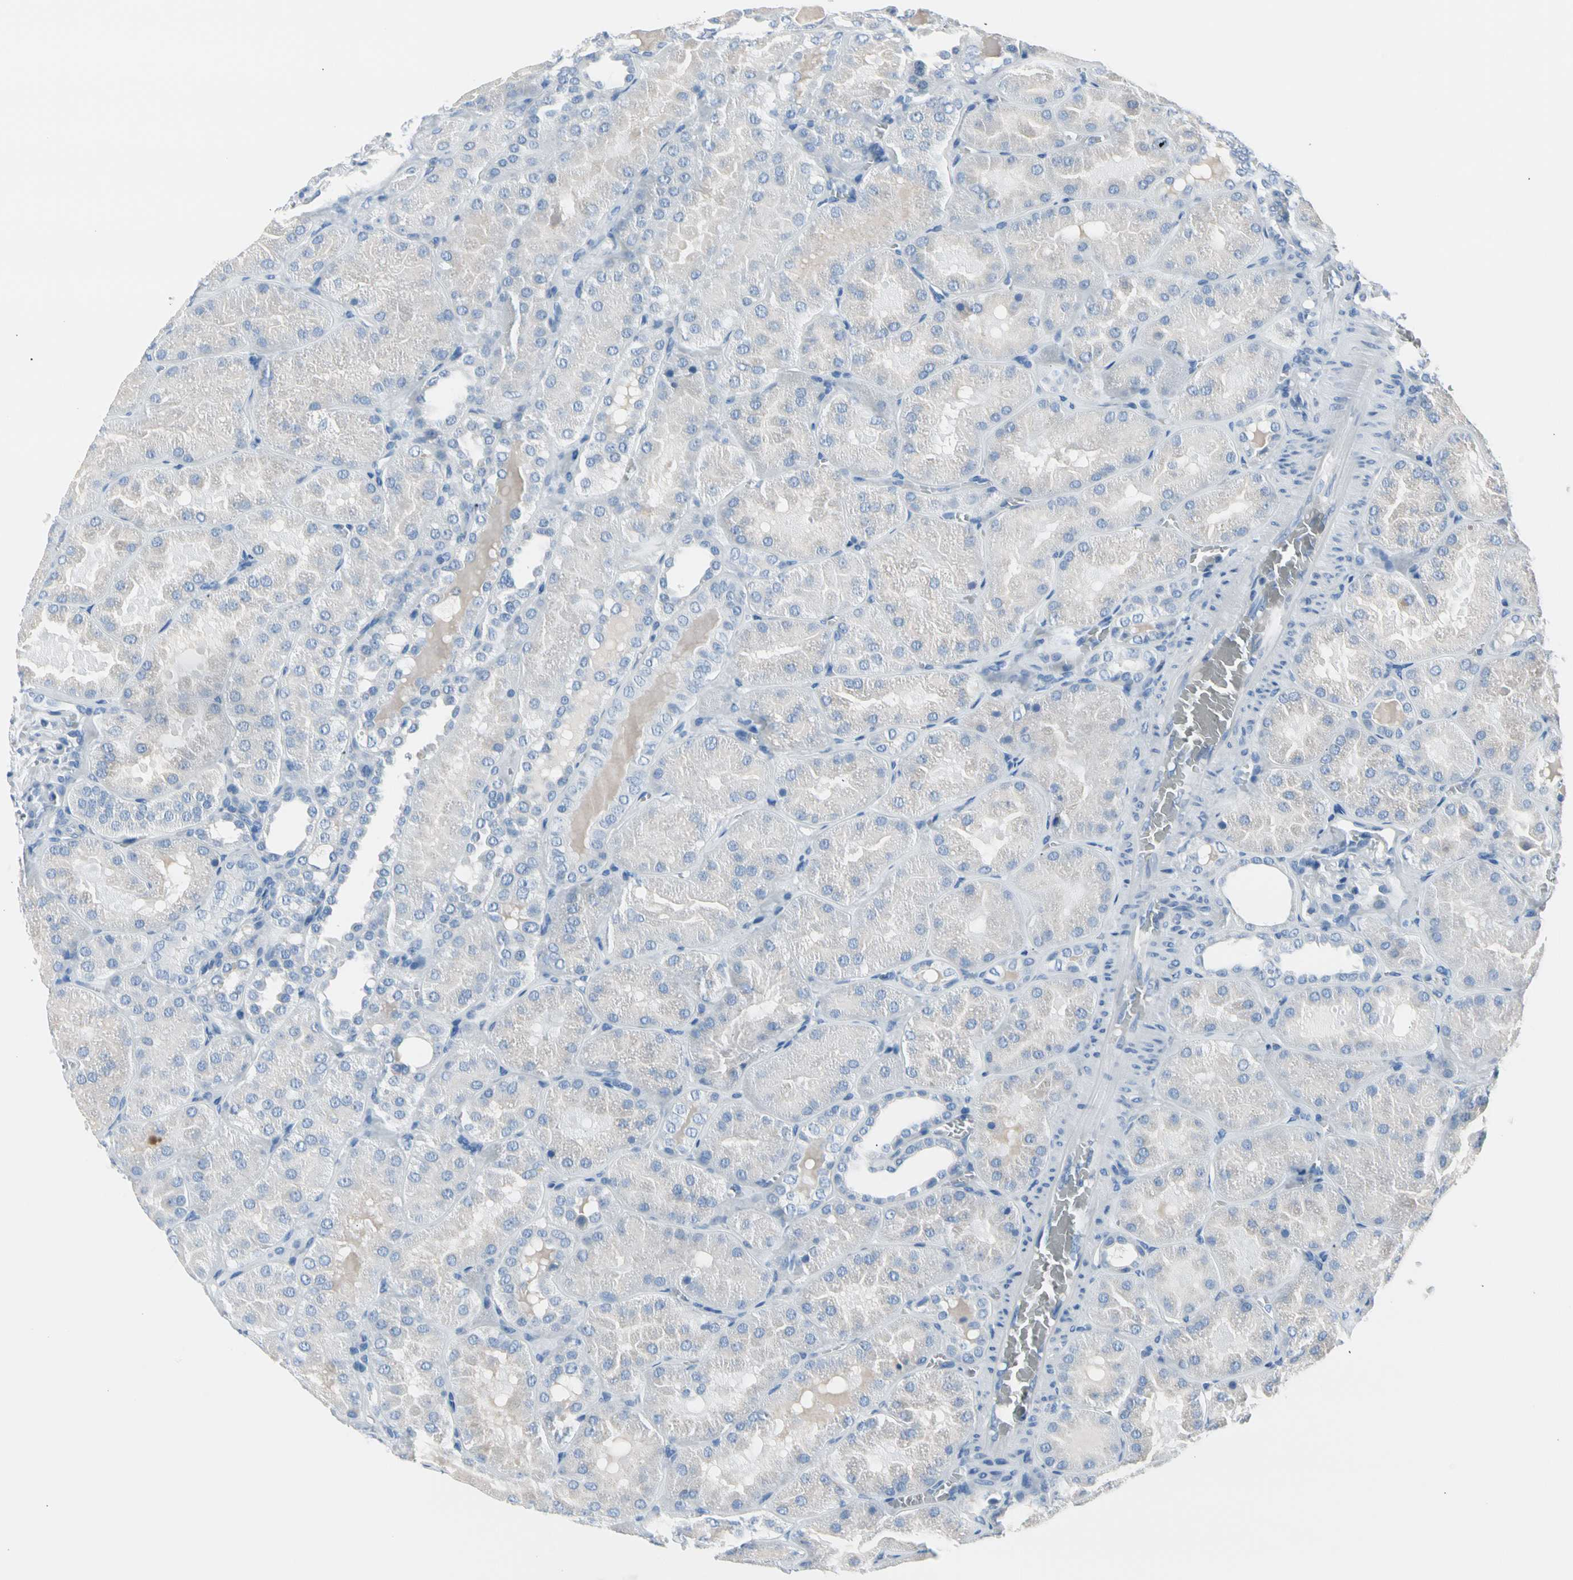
{"staining": {"intensity": "negative", "quantity": "none", "location": "none"}, "tissue": "kidney", "cell_type": "Cells in glomeruli", "image_type": "normal", "snomed": [{"axis": "morphology", "description": "Normal tissue, NOS"}, {"axis": "topography", "description": "Kidney"}], "caption": "IHC histopathology image of normal kidney: kidney stained with DAB displays no significant protein positivity in cells in glomeruli.", "gene": "TPO", "patient": {"sex": "male", "age": 28}}